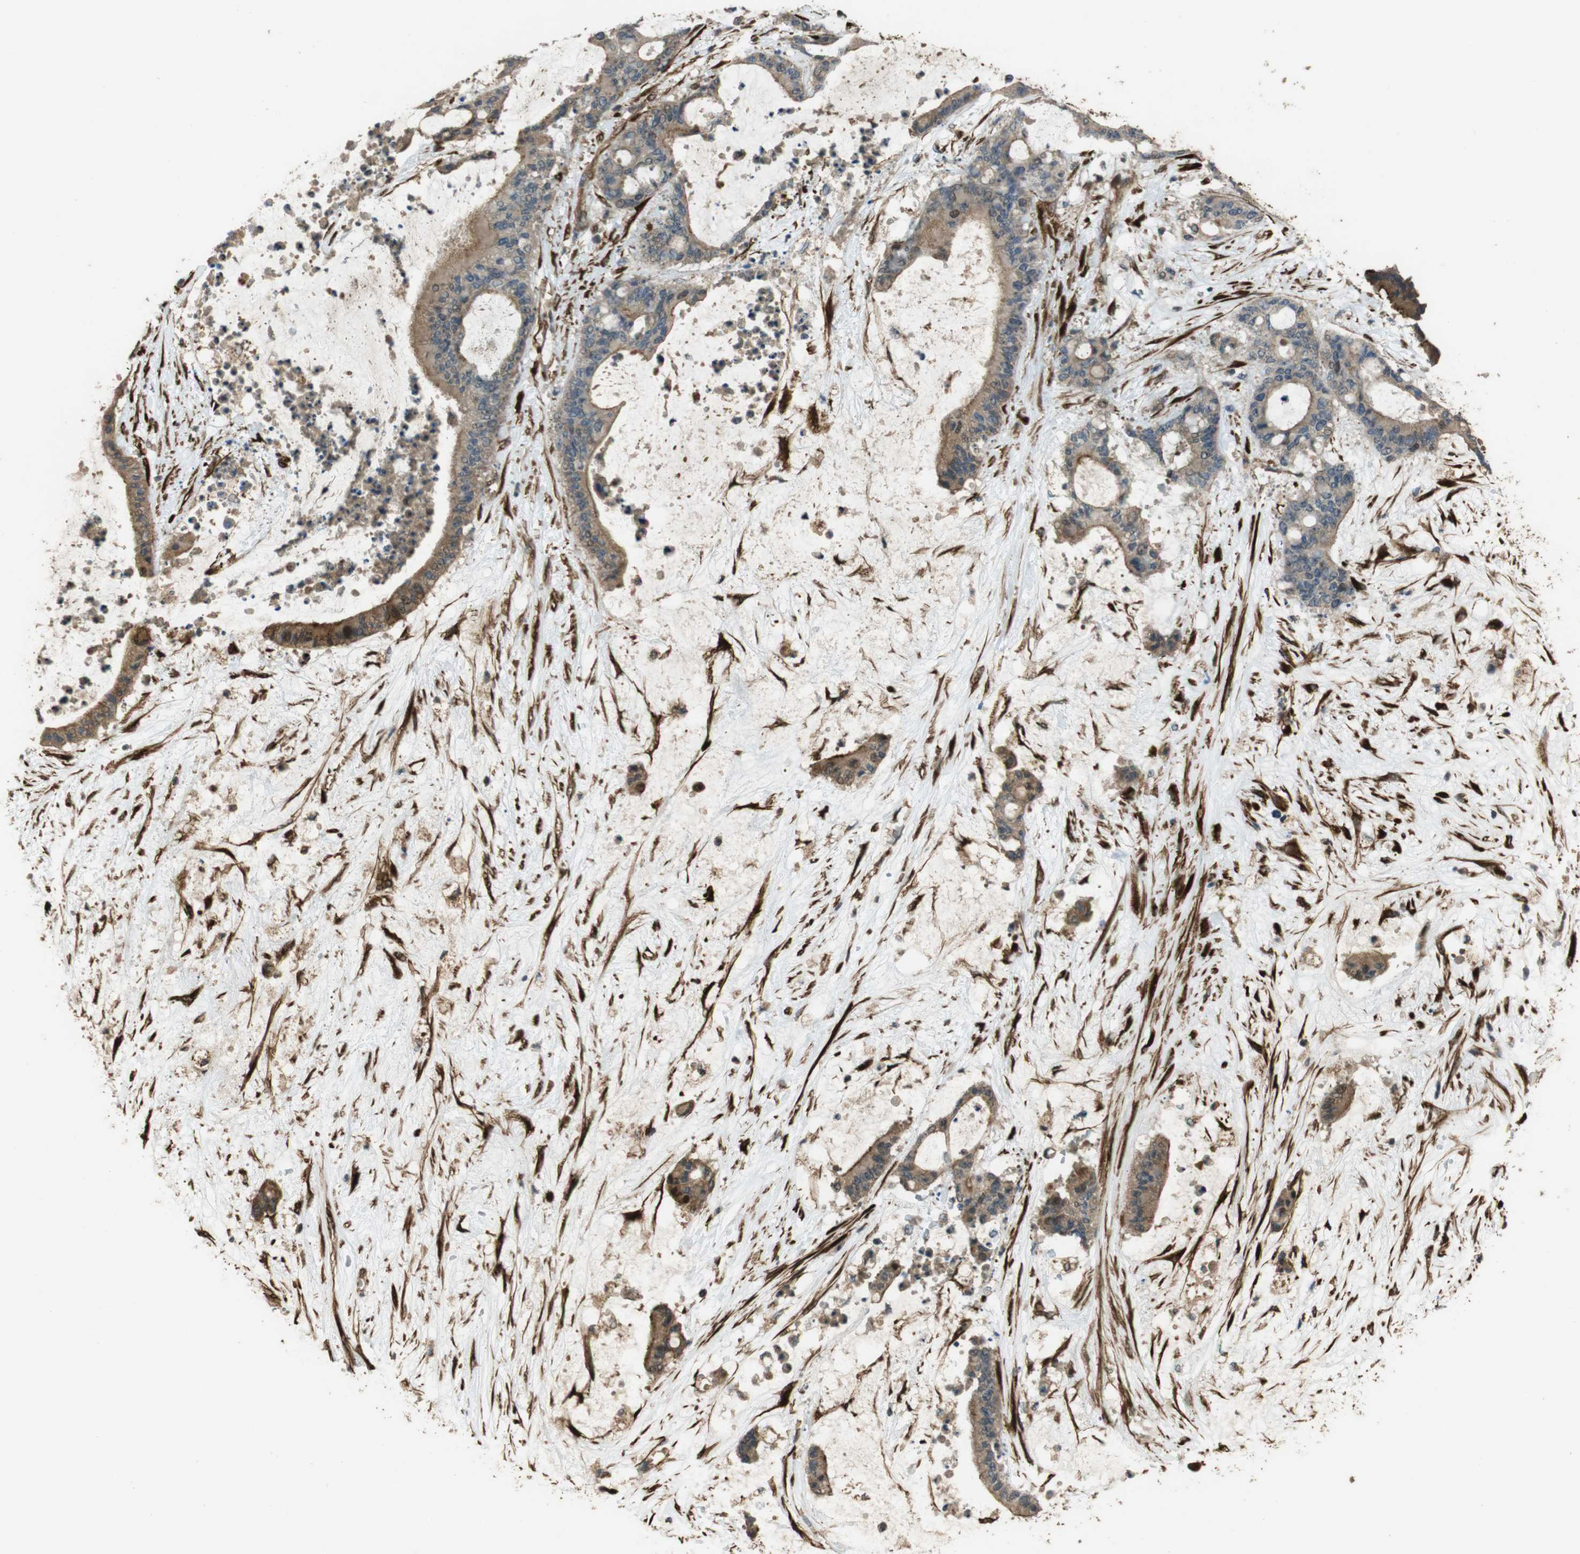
{"staining": {"intensity": "moderate", "quantity": ">75%", "location": "cytoplasmic/membranous"}, "tissue": "liver cancer", "cell_type": "Tumor cells", "image_type": "cancer", "snomed": [{"axis": "morphology", "description": "Cholangiocarcinoma"}, {"axis": "topography", "description": "Liver"}], "caption": "About >75% of tumor cells in liver cancer show moderate cytoplasmic/membranous protein staining as visualized by brown immunohistochemical staining.", "gene": "MSRB3", "patient": {"sex": "female", "age": 73}}